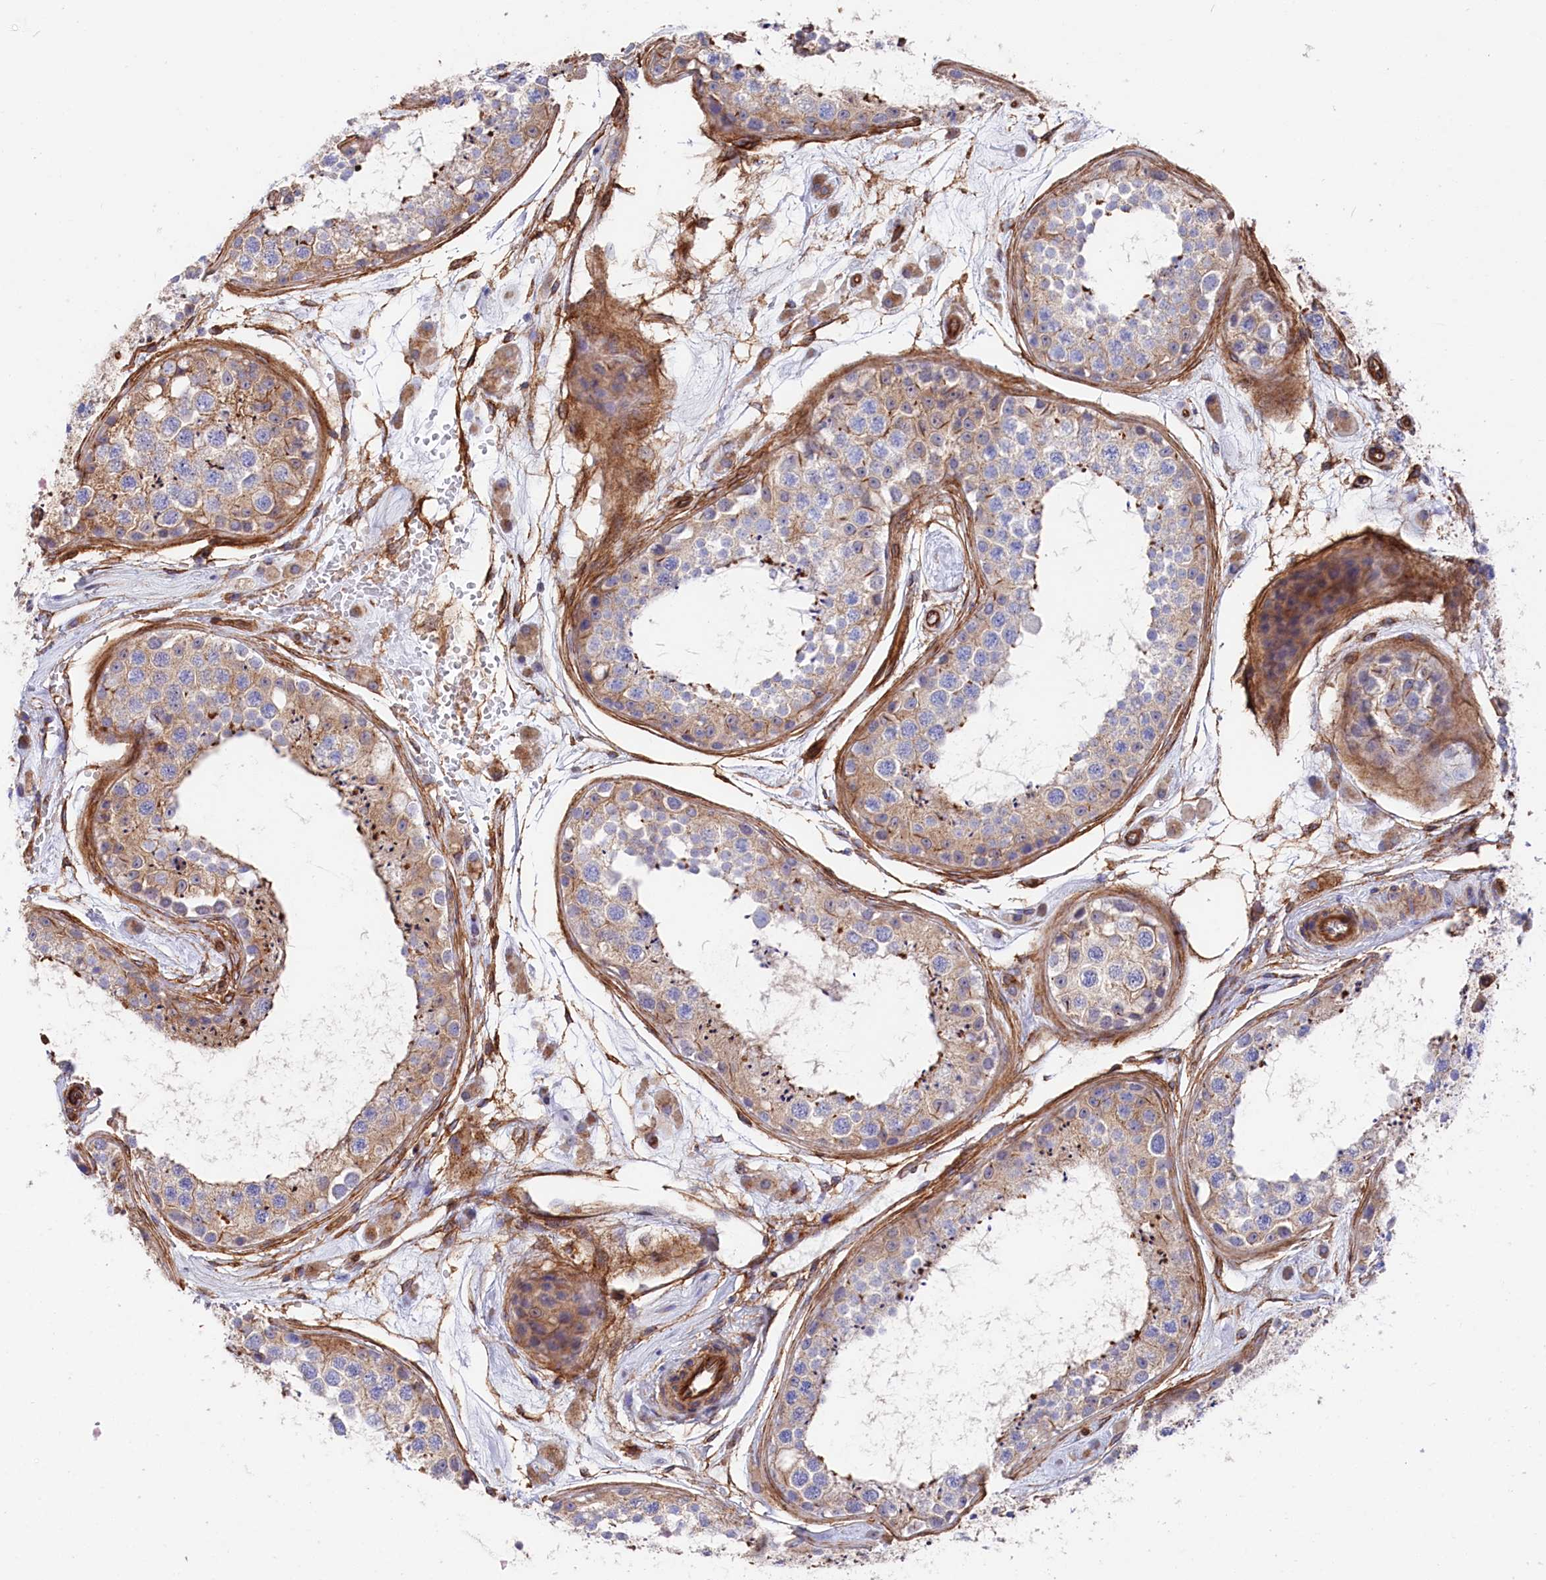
{"staining": {"intensity": "weak", "quantity": "25%-75%", "location": "cytoplasmic/membranous"}, "tissue": "testis", "cell_type": "Cells in seminiferous ducts", "image_type": "normal", "snomed": [{"axis": "morphology", "description": "Normal tissue, NOS"}, {"axis": "topography", "description": "Testis"}], "caption": "The histopathology image displays staining of benign testis, revealing weak cytoplasmic/membranous protein staining (brown color) within cells in seminiferous ducts.", "gene": "TNKS1BP1", "patient": {"sex": "male", "age": 25}}